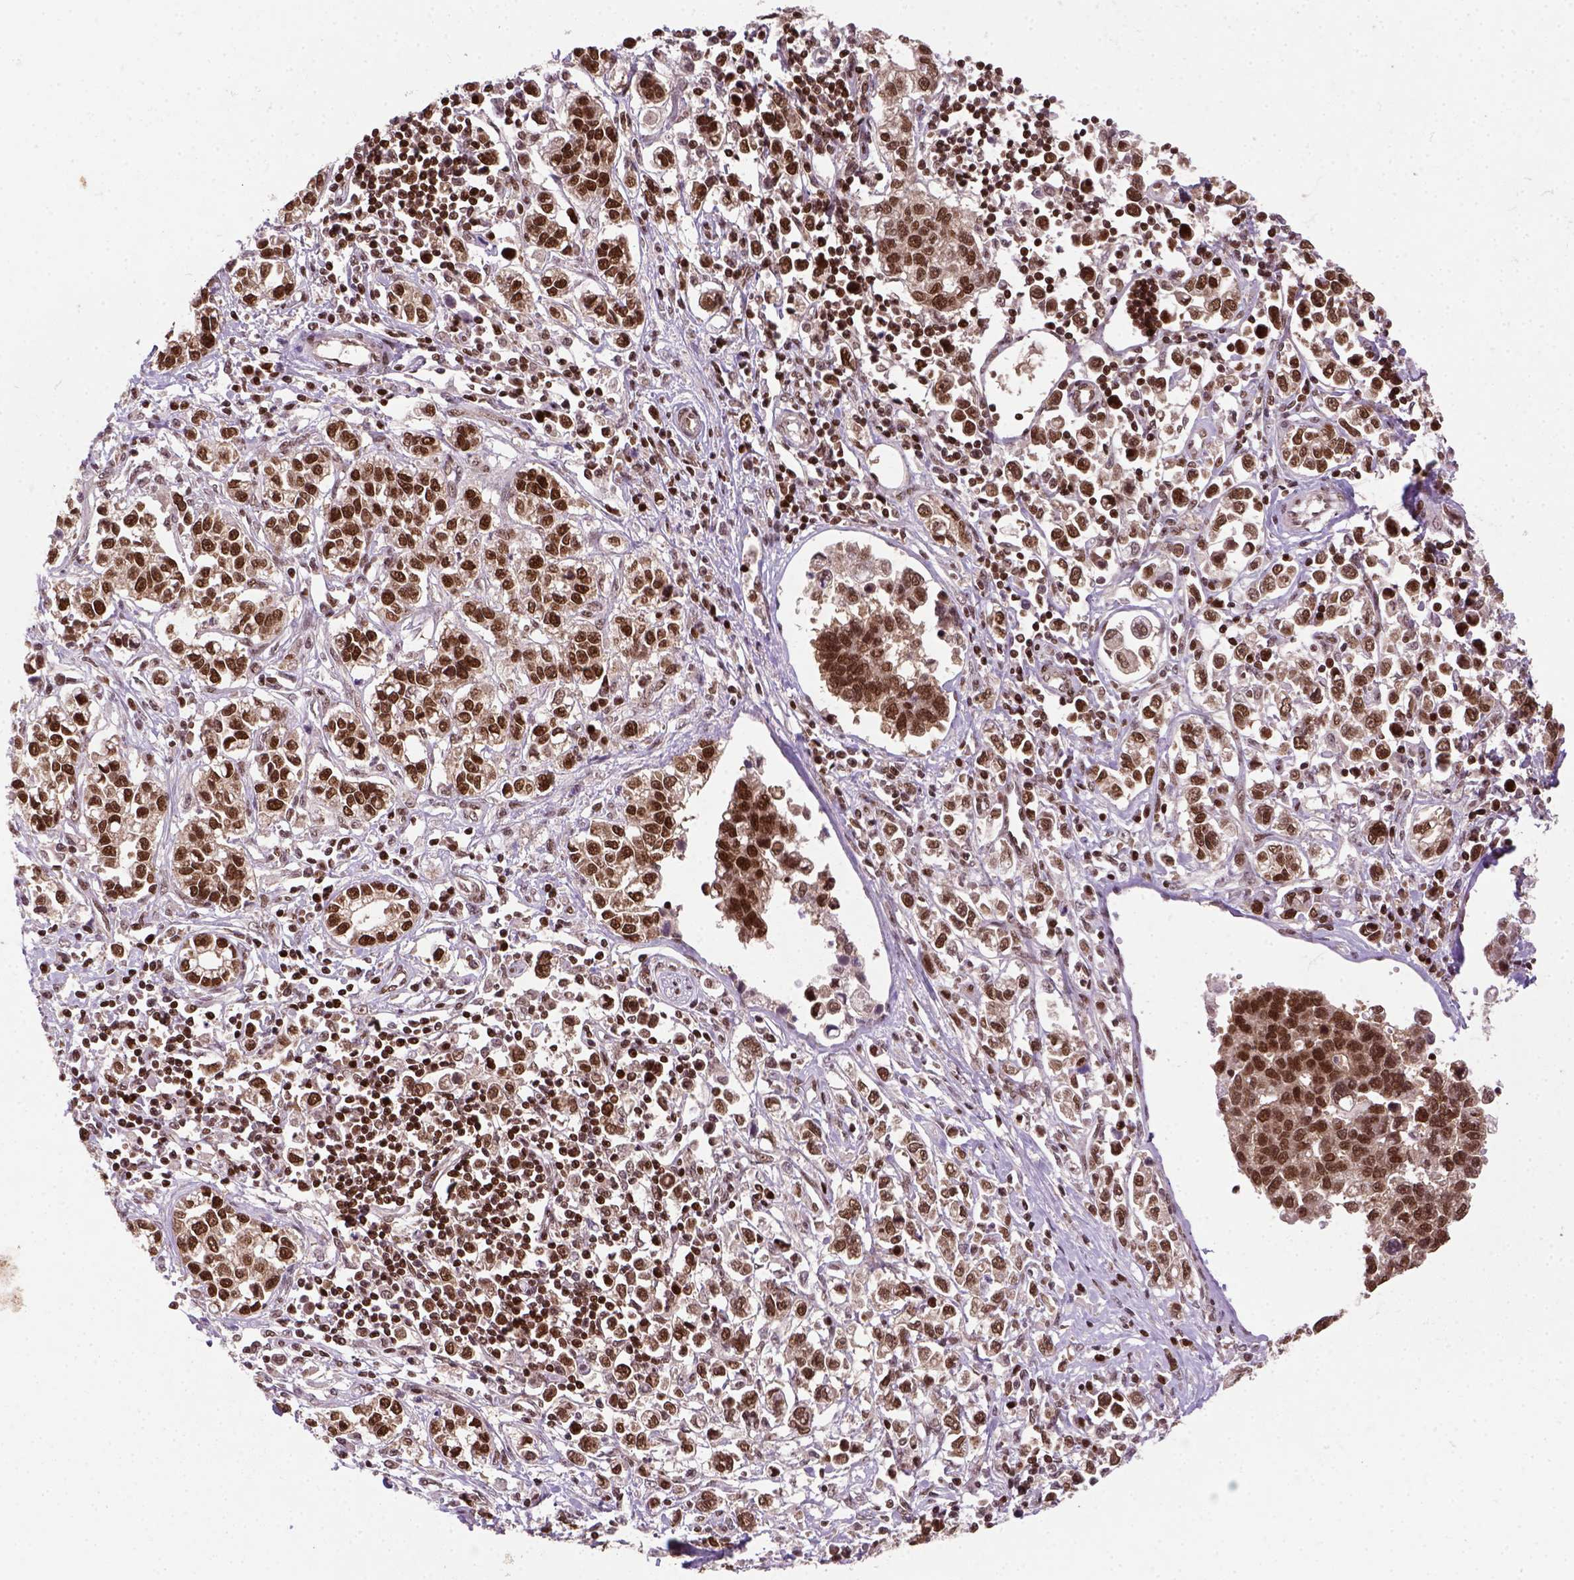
{"staining": {"intensity": "strong", "quantity": ">75%", "location": "nuclear"}, "tissue": "stomach cancer", "cell_type": "Tumor cells", "image_type": "cancer", "snomed": [{"axis": "morphology", "description": "Adenocarcinoma, NOS"}, {"axis": "topography", "description": "Stomach"}], "caption": "There is high levels of strong nuclear staining in tumor cells of stomach cancer, as demonstrated by immunohistochemical staining (brown color).", "gene": "MGMT", "patient": {"sex": "male", "age": 93}}